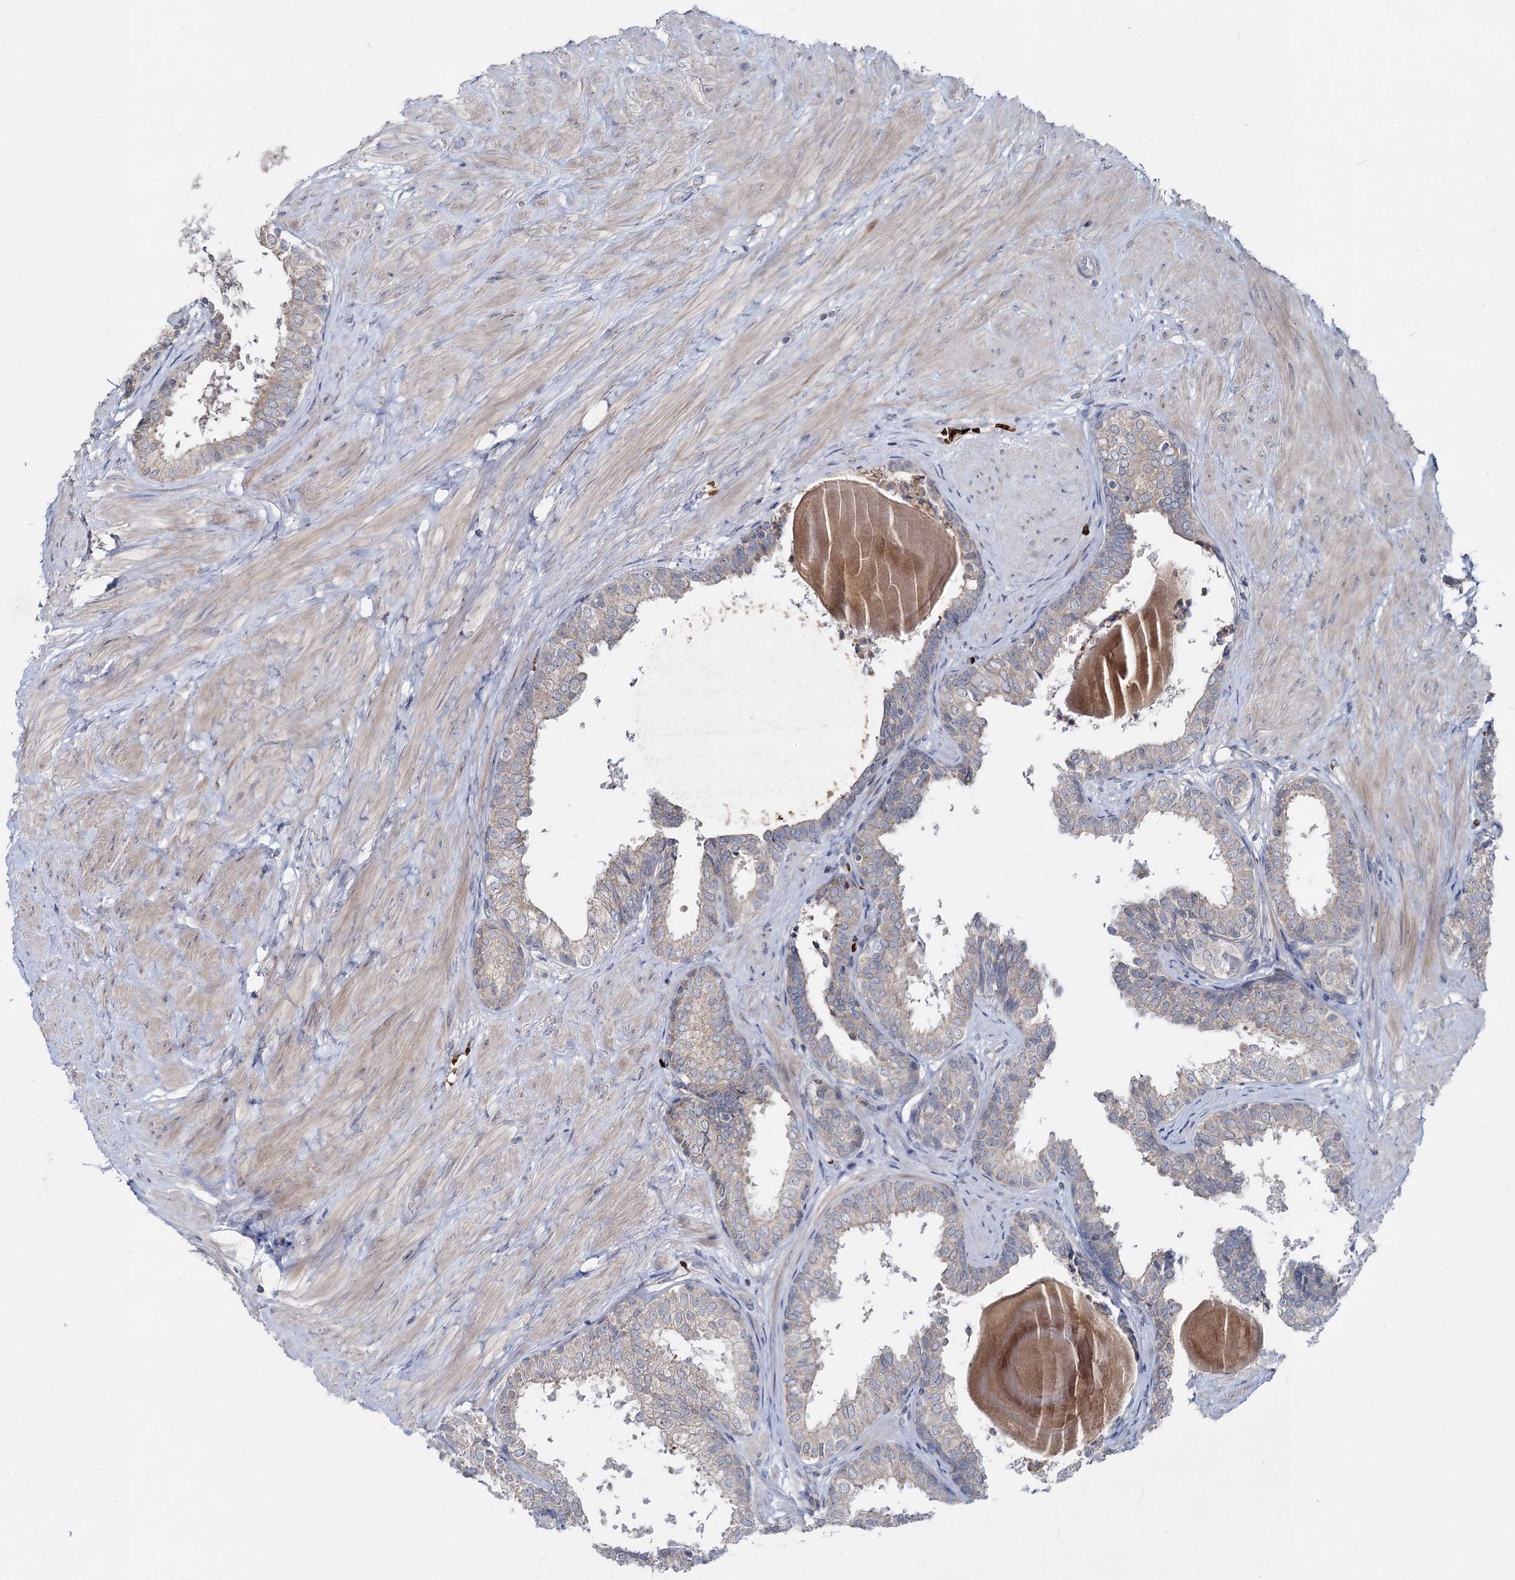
{"staining": {"intensity": "weak", "quantity": "<25%", "location": "cytoplasmic/membranous"}, "tissue": "prostate", "cell_type": "Glandular cells", "image_type": "normal", "snomed": [{"axis": "morphology", "description": "Normal tissue, NOS"}, {"axis": "topography", "description": "Prostate"}], "caption": "The histopathology image displays no significant staining in glandular cells of prostate.", "gene": "RNF6", "patient": {"sex": "male", "age": 48}}